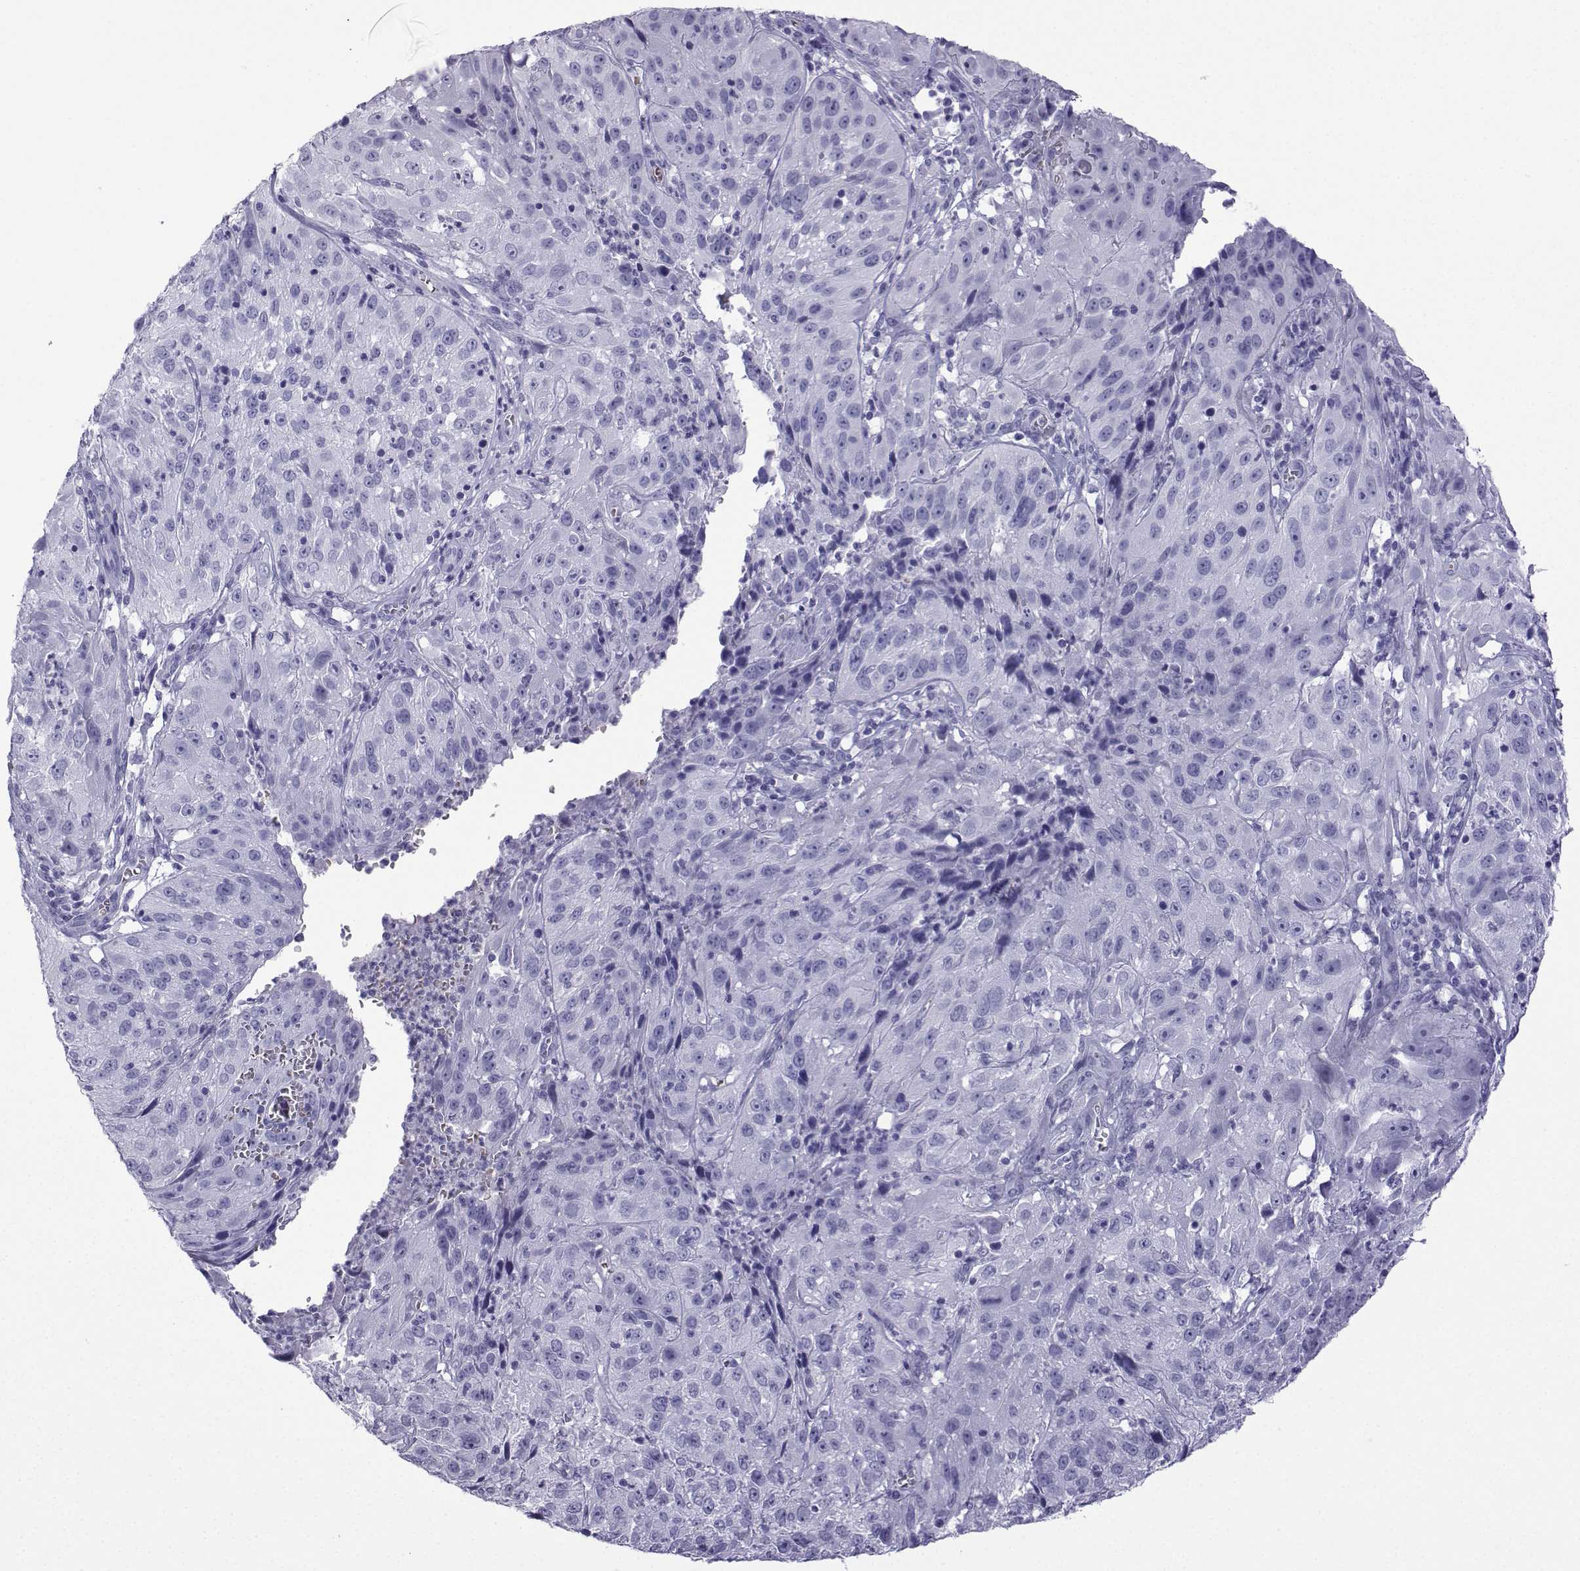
{"staining": {"intensity": "negative", "quantity": "none", "location": "none"}, "tissue": "cervical cancer", "cell_type": "Tumor cells", "image_type": "cancer", "snomed": [{"axis": "morphology", "description": "Squamous cell carcinoma, NOS"}, {"axis": "topography", "description": "Cervix"}], "caption": "Protein analysis of cervical cancer reveals no significant staining in tumor cells.", "gene": "TRIM46", "patient": {"sex": "female", "age": 32}}